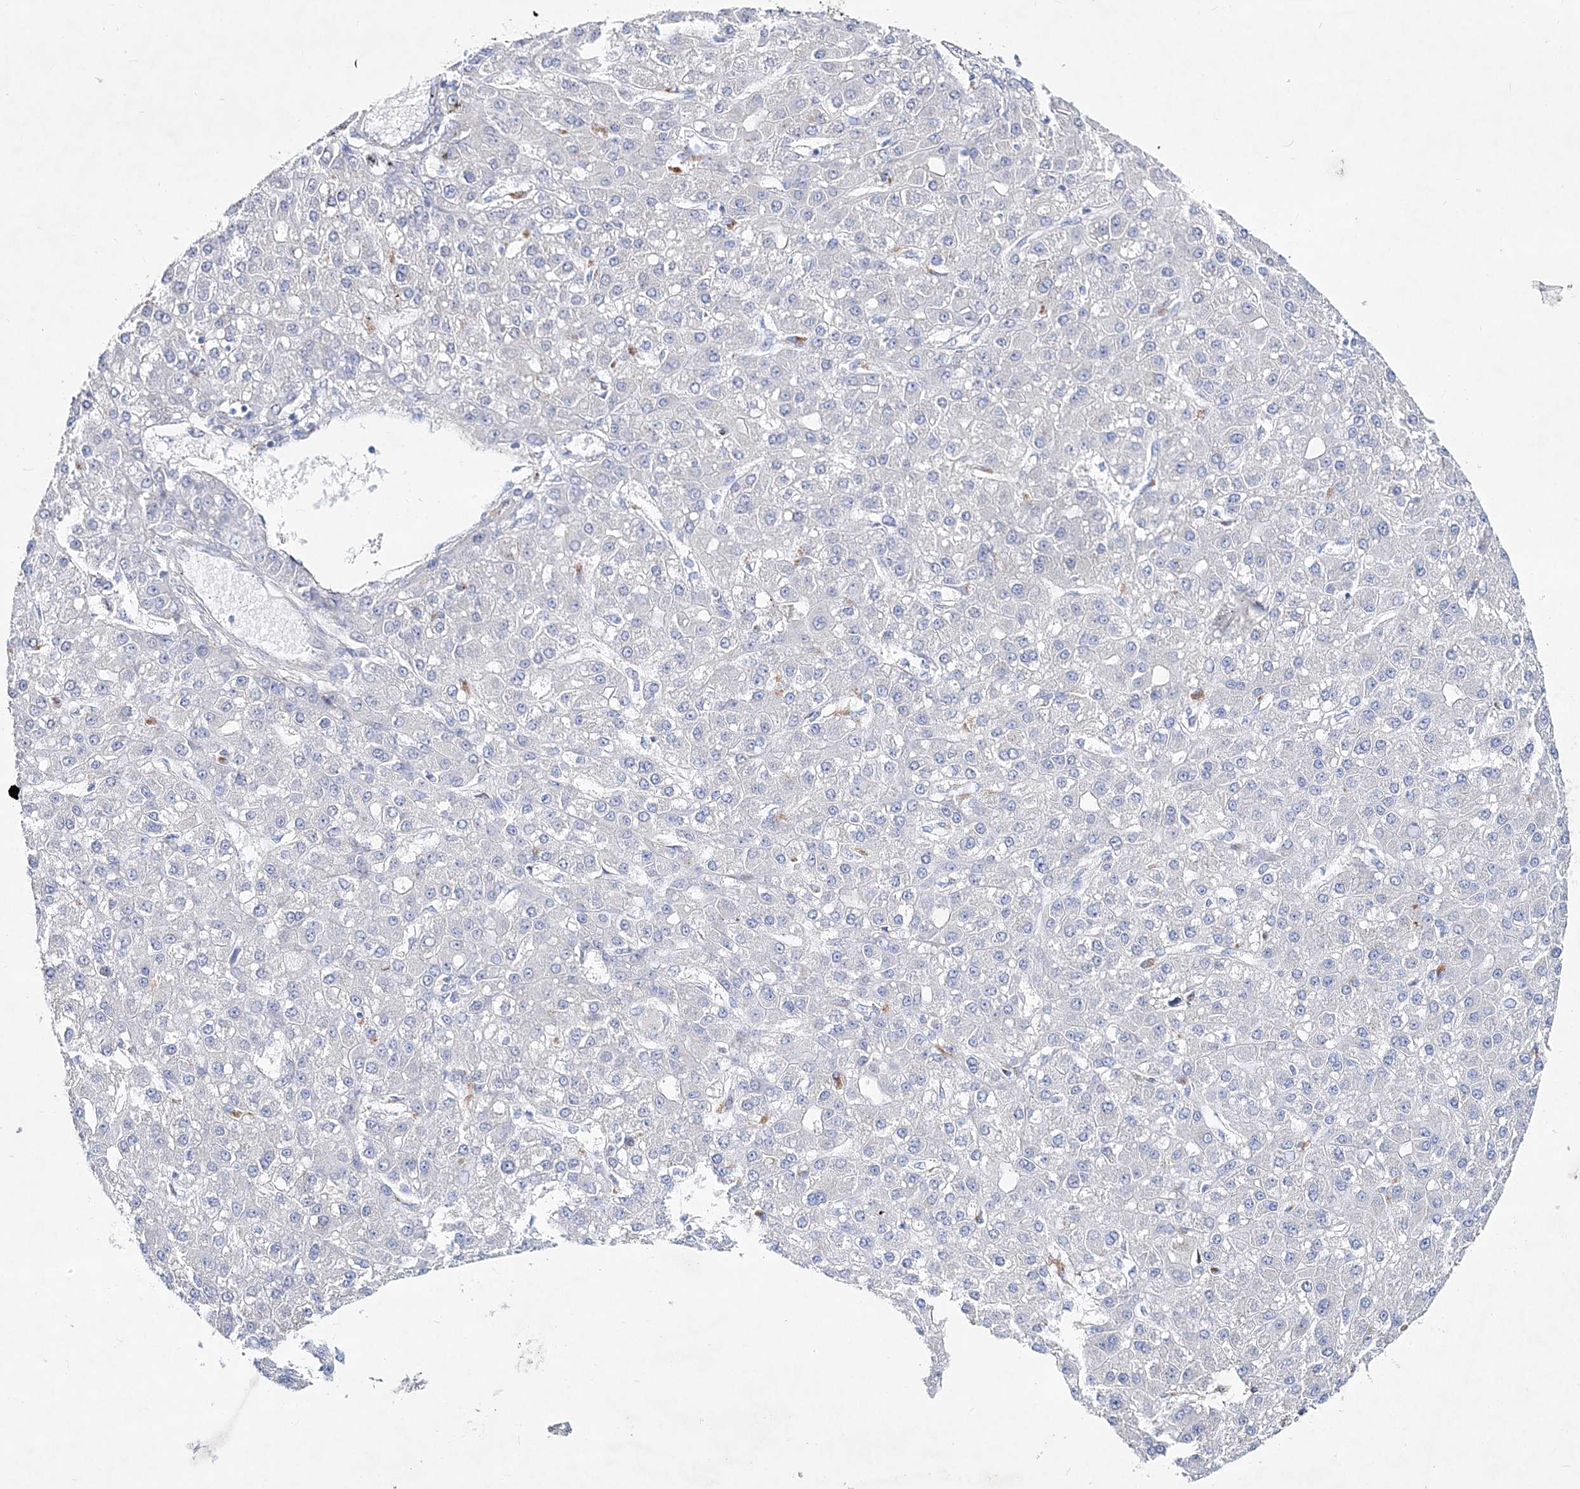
{"staining": {"intensity": "negative", "quantity": "none", "location": "none"}, "tissue": "liver cancer", "cell_type": "Tumor cells", "image_type": "cancer", "snomed": [{"axis": "morphology", "description": "Carcinoma, Hepatocellular, NOS"}, {"axis": "topography", "description": "Liver"}], "caption": "Tumor cells are negative for brown protein staining in liver cancer (hepatocellular carcinoma).", "gene": "SPINK7", "patient": {"sex": "male", "age": 67}}